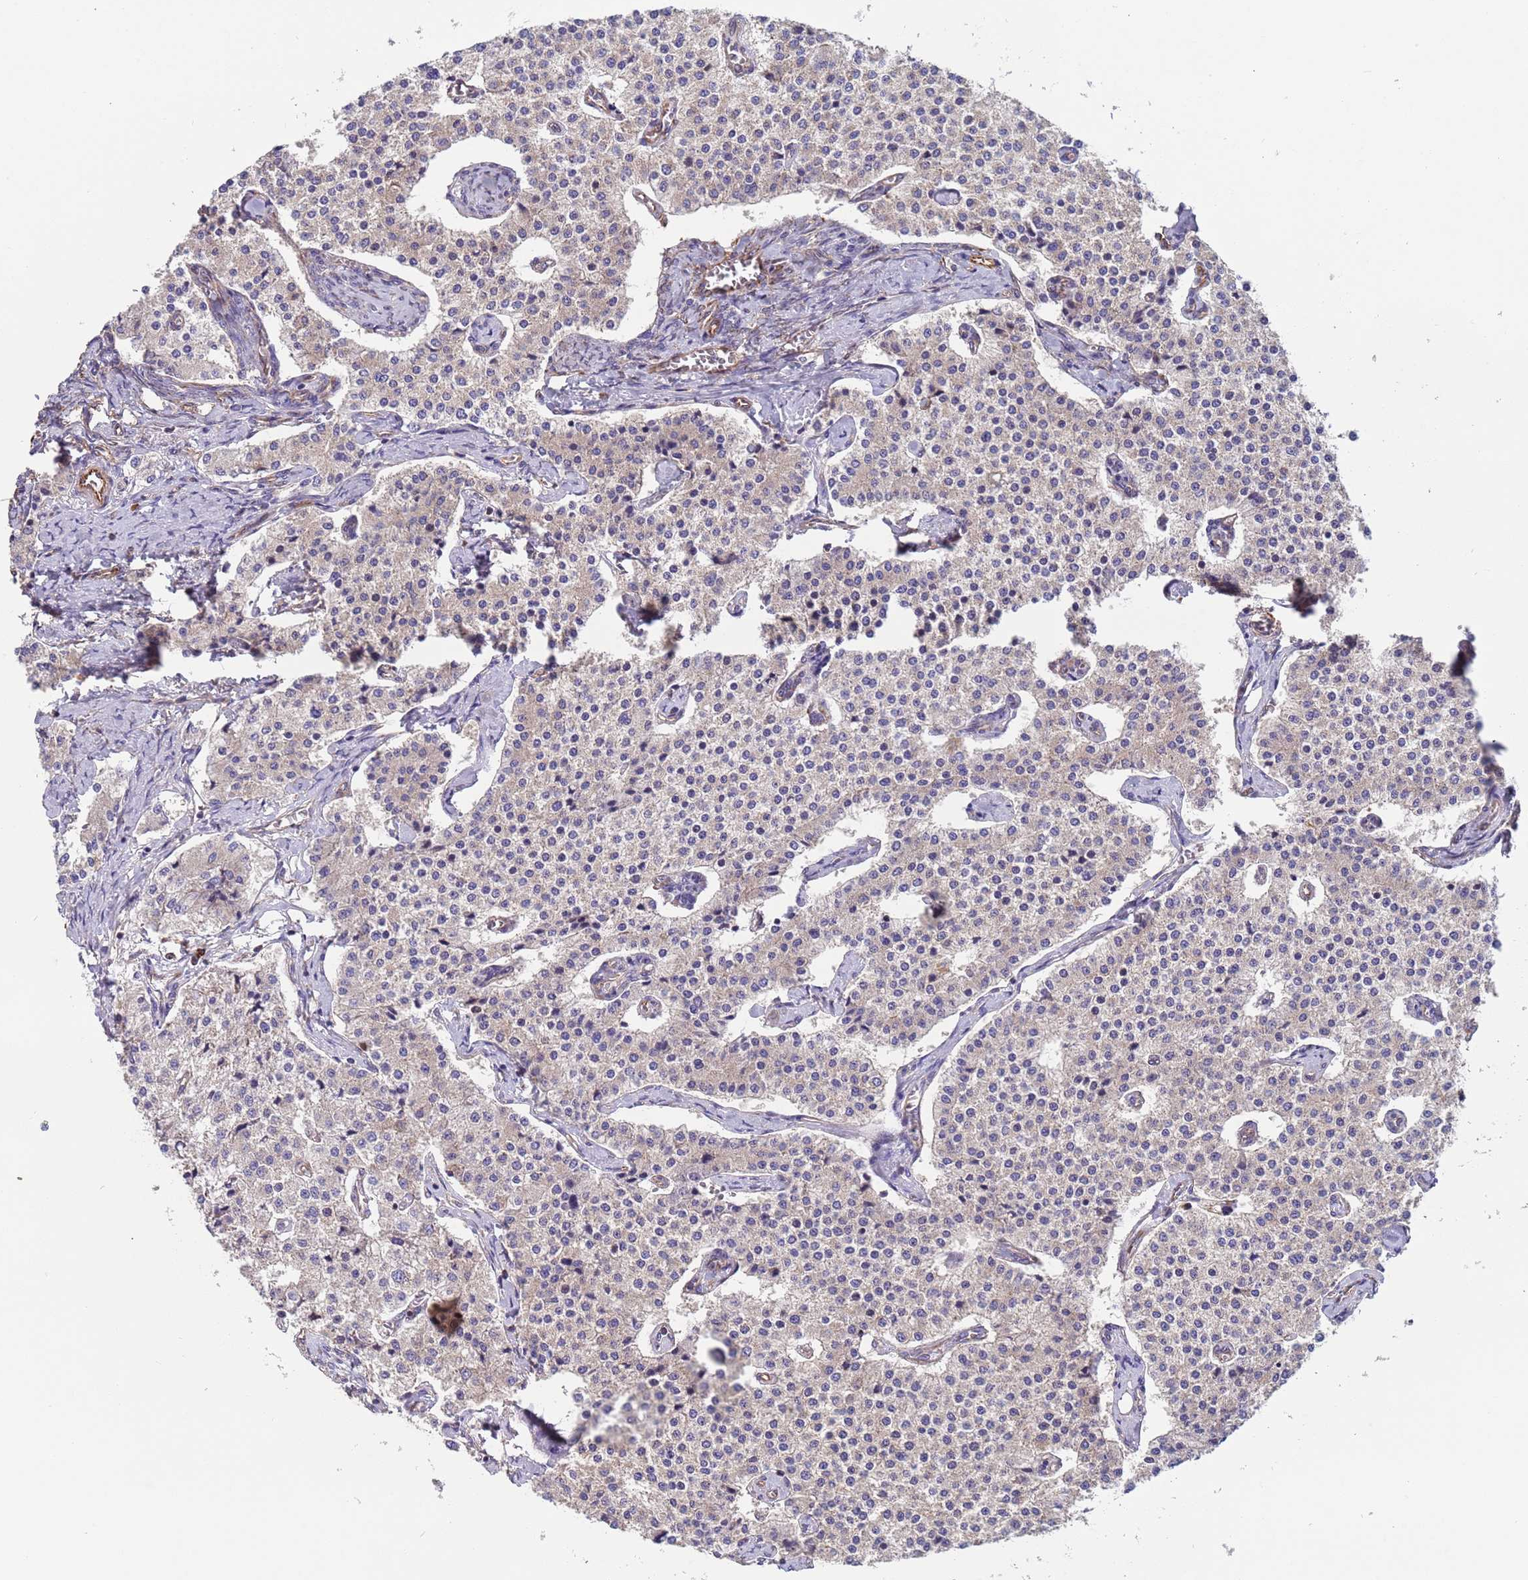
{"staining": {"intensity": "negative", "quantity": "none", "location": "none"}, "tissue": "carcinoid", "cell_type": "Tumor cells", "image_type": "cancer", "snomed": [{"axis": "morphology", "description": "Carcinoid, malignant, NOS"}, {"axis": "topography", "description": "Colon"}], "caption": "This is an immunohistochemistry (IHC) image of human malignant carcinoid. There is no expression in tumor cells.", "gene": "NUDT12", "patient": {"sex": "female", "age": 52}}